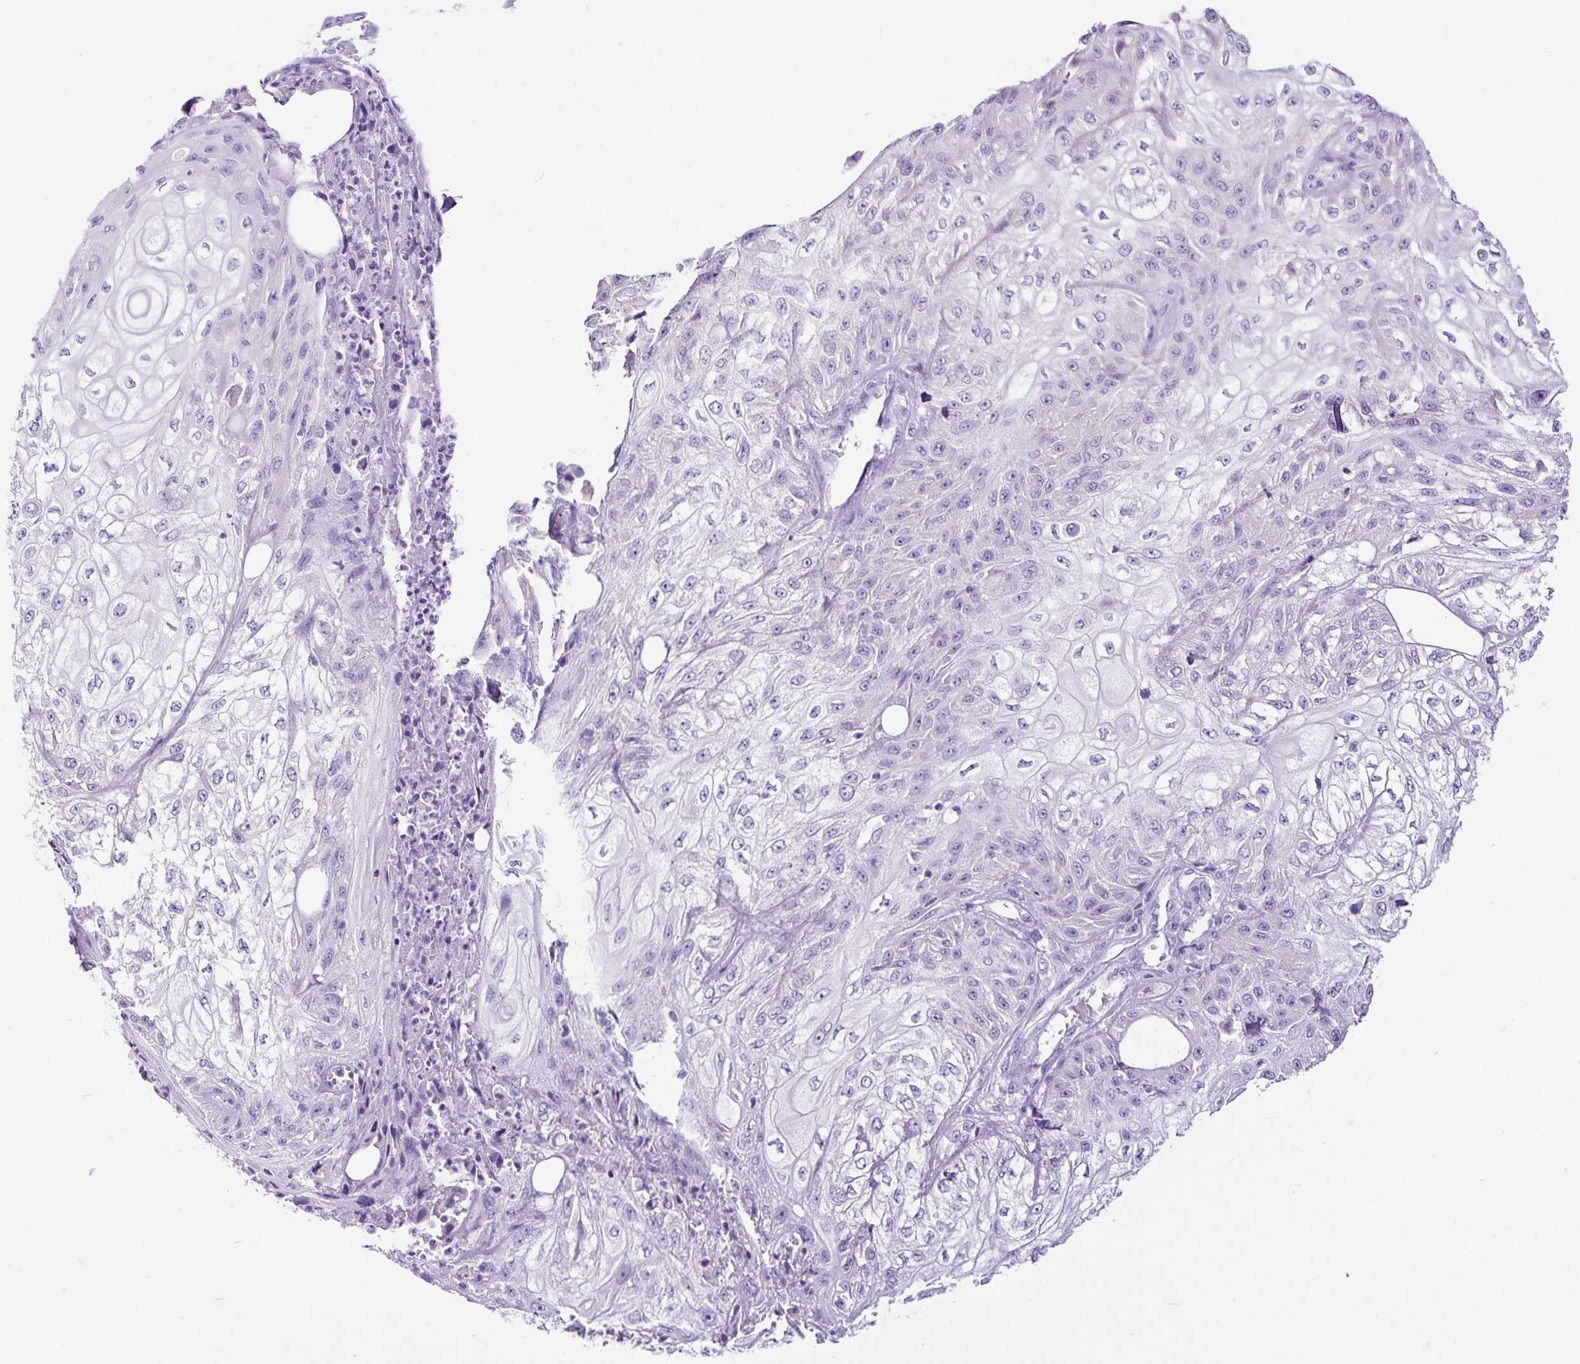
{"staining": {"intensity": "negative", "quantity": "none", "location": "none"}, "tissue": "skin cancer", "cell_type": "Tumor cells", "image_type": "cancer", "snomed": [{"axis": "morphology", "description": "Squamous cell carcinoma, NOS"}, {"axis": "morphology", "description": "Squamous cell carcinoma, metastatic, NOS"}, {"axis": "topography", "description": "Skin"}, {"axis": "topography", "description": "Lymph node"}], "caption": "IHC micrograph of neoplastic tissue: human skin cancer (squamous cell carcinoma) stained with DAB demonstrates no significant protein expression in tumor cells. (DAB immunohistochemistry (IHC) with hematoxylin counter stain).", "gene": "PDIA2", "patient": {"sex": "male", "age": 75}}